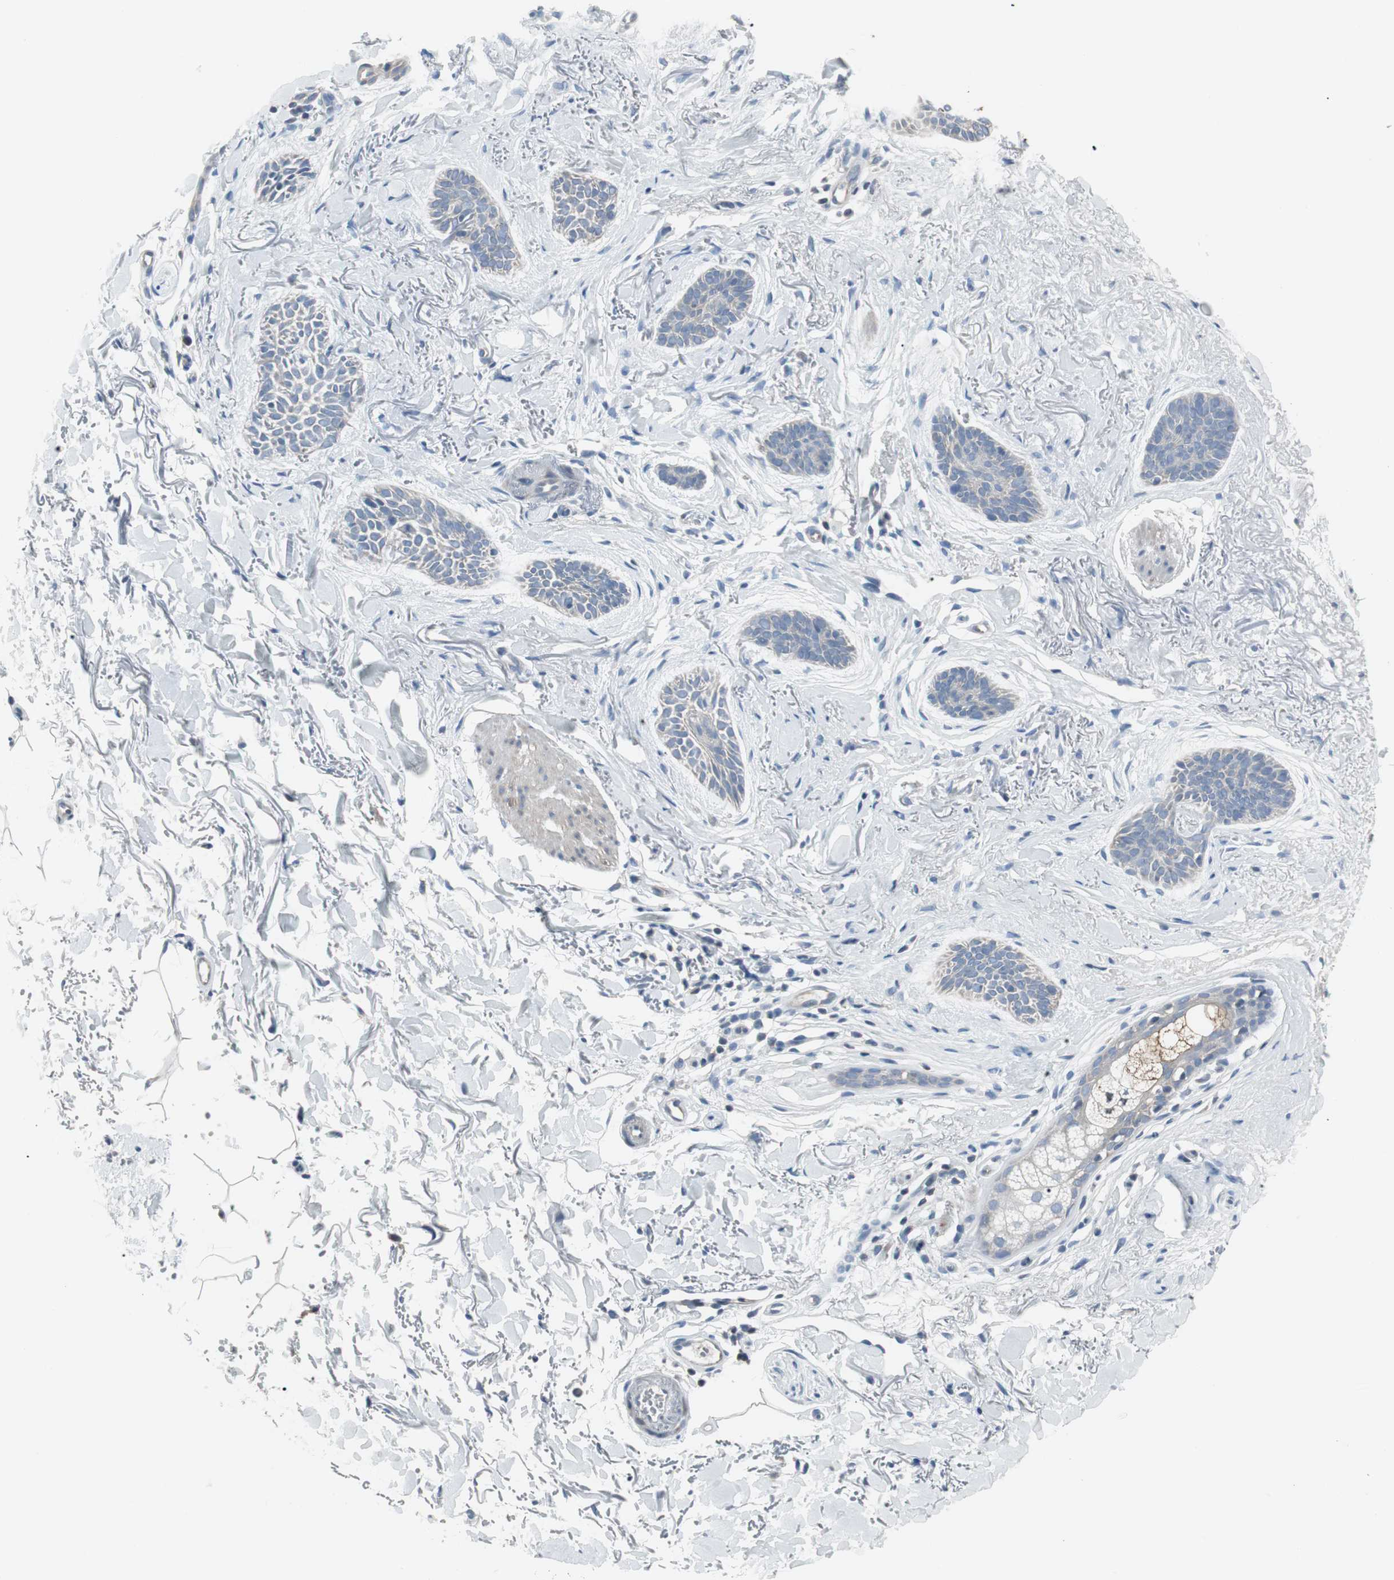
{"staining": {"intensity": "negative", "quantity": "none", "location": "none"}, "tissue": "skin cancer", "cell_type": "Tumor cells", "image_type": "cancer", "snomed": [{"axis": "morphology", "description": "Basal cell carcinoma"}, {"axis": "topography", "description": "Skin"}], "caption": "DAB (3,3'-diaminobenzidine) immunohistochemical staining of human skin cancer (basal cell carcinoma) reveals no significant staining in tumor cells. Brightfield microscopy of immunohistochemistry (IHC) stained with DAB (brown) and hematoxylin (blue), captured at high magnification.", "gene": "PIGR", "patient": {"sex": "female", "age": 84}}